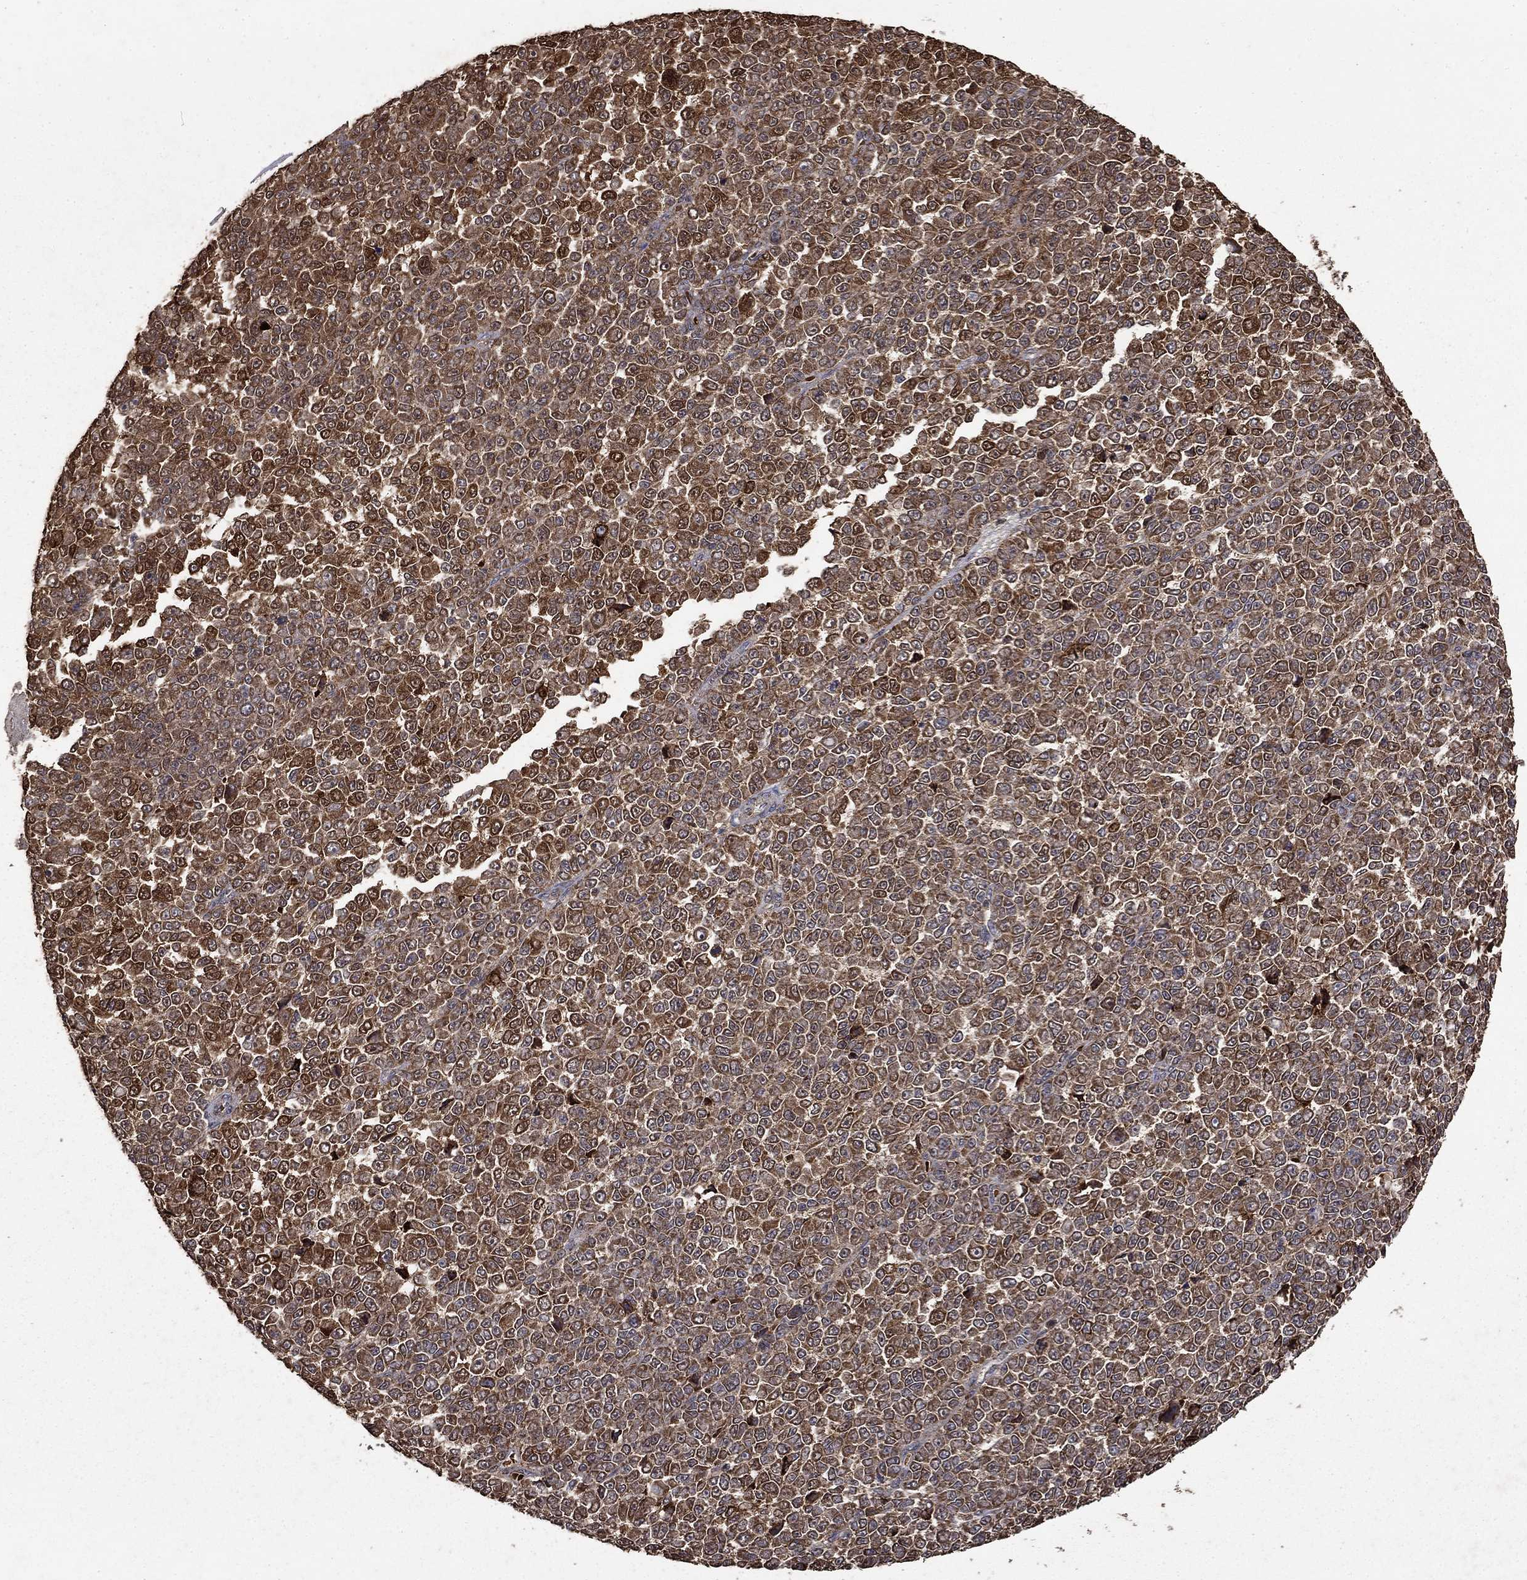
{"staining": {"intensity": "strong", "quantity": ">75%", "location": "cytoplasmic/membranous"}, "tissue": "melanoma", "cell_type": "Tumor cells", "image_type": "cancer", "snomed": [{"axis": "morphology", "description": "Malignant melanoma, NOS"}, {"axis": "topography", "description": "Skin"}], "caption": "Protein staining of melanoma tissue reveals strong cytoplasmic/membranous expression in approximately >75% of tumor cells. Using DAB (brown) and hematoxylin (blue) stains, captured at high magnification using brightfield microscopy.", "gene": "IFRD1", "patient": {"sex": "female", "age": 95}}